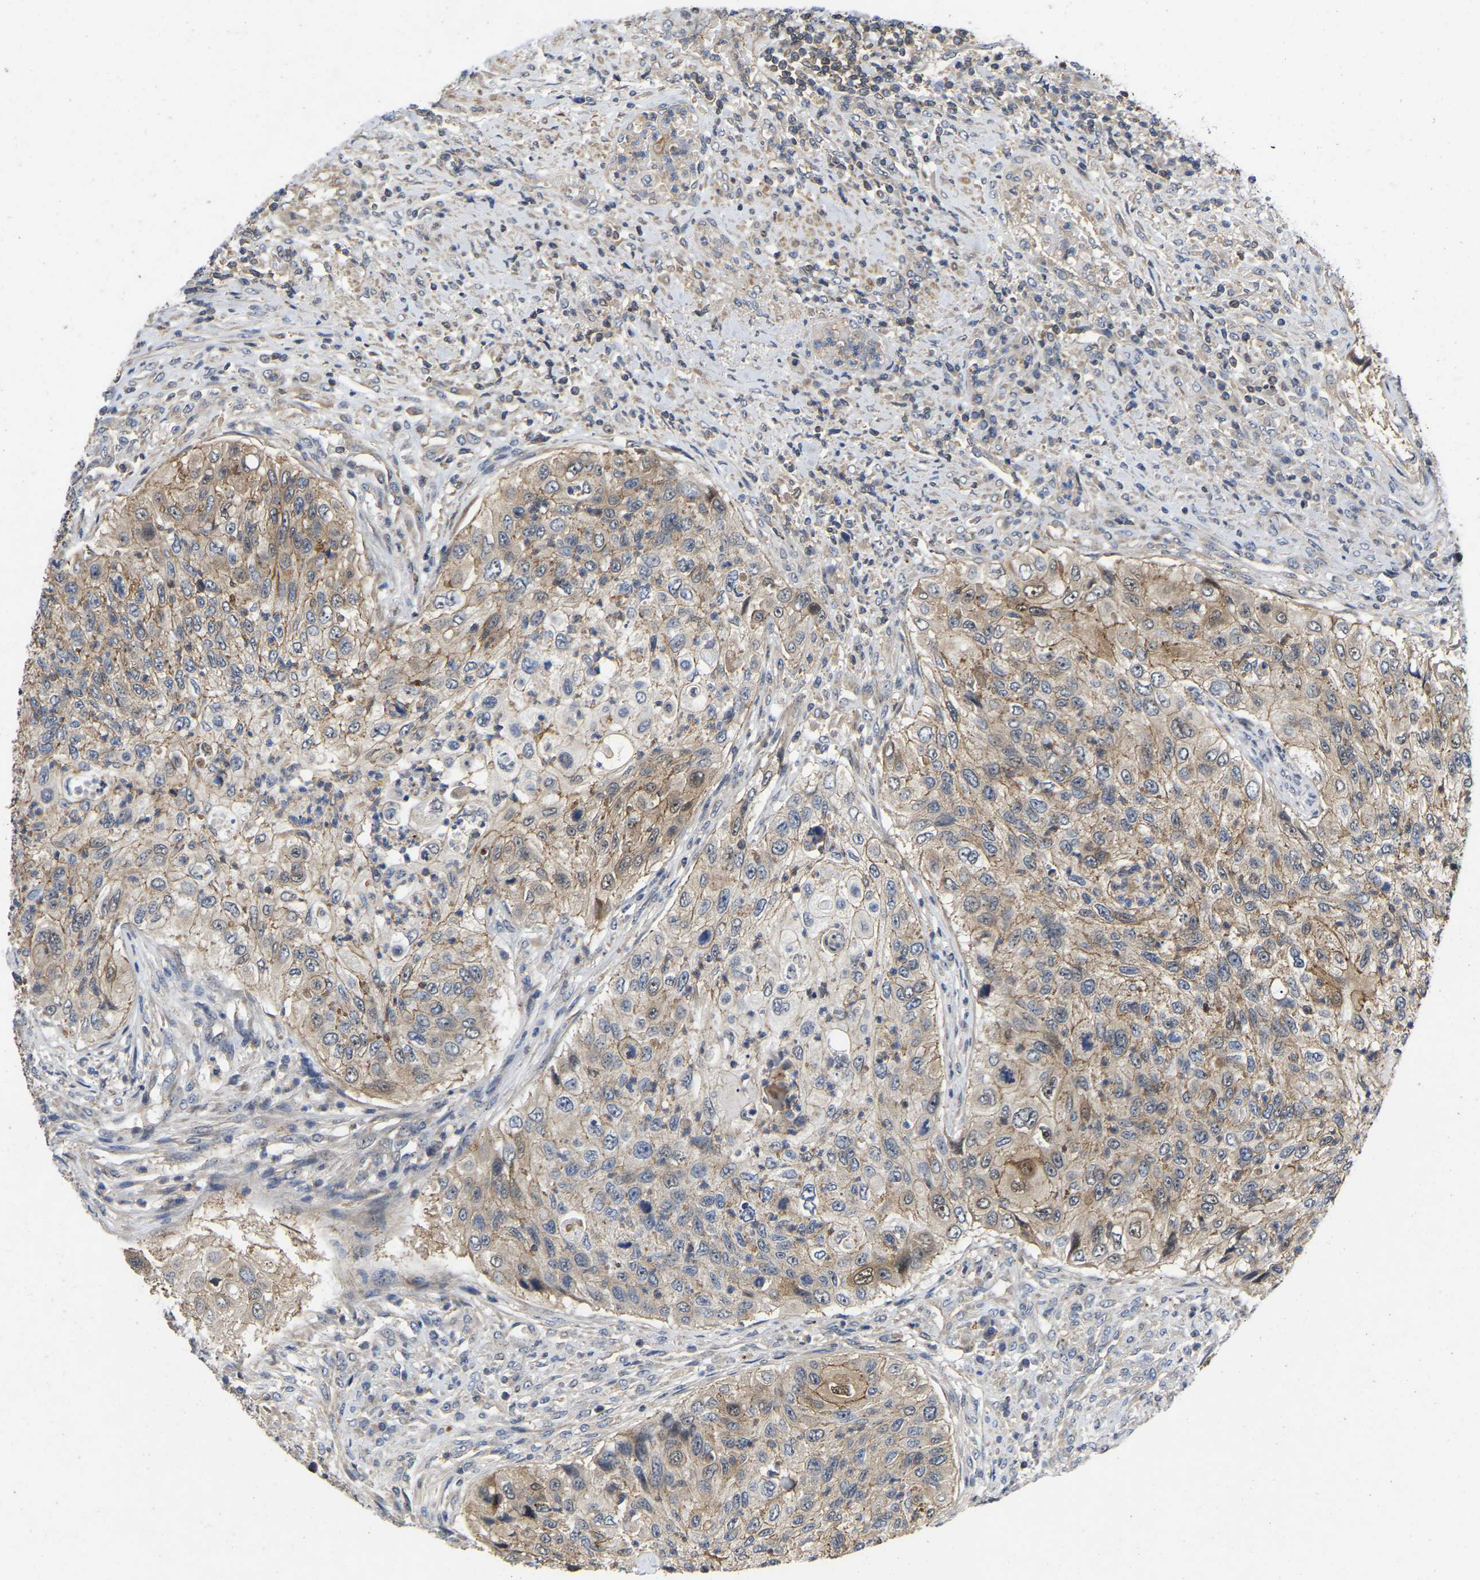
{"staining": {"intensity": "moderate", "quantity": ">75%", "location": "cytoplasmic/membranous"}, "tissue": "urothelial cancer", "cell_type": "Tumor cells", "image_type": "cancer", "snomed": [{"axis": "morphology", "description": "Urothelial carcinoma, High grade"}, {"axis": "topography", "description": "Urinary bladder"}], "caption": "A high-resolution histopathology image shows IHC staining of high-grade urothelial carcinoma, which reveals moderate cytoplasmic/membranous expression in approximately >75% of tumor cells.", "gene": "PRDM14", "patient": {"sex": "female", "age": 60}}